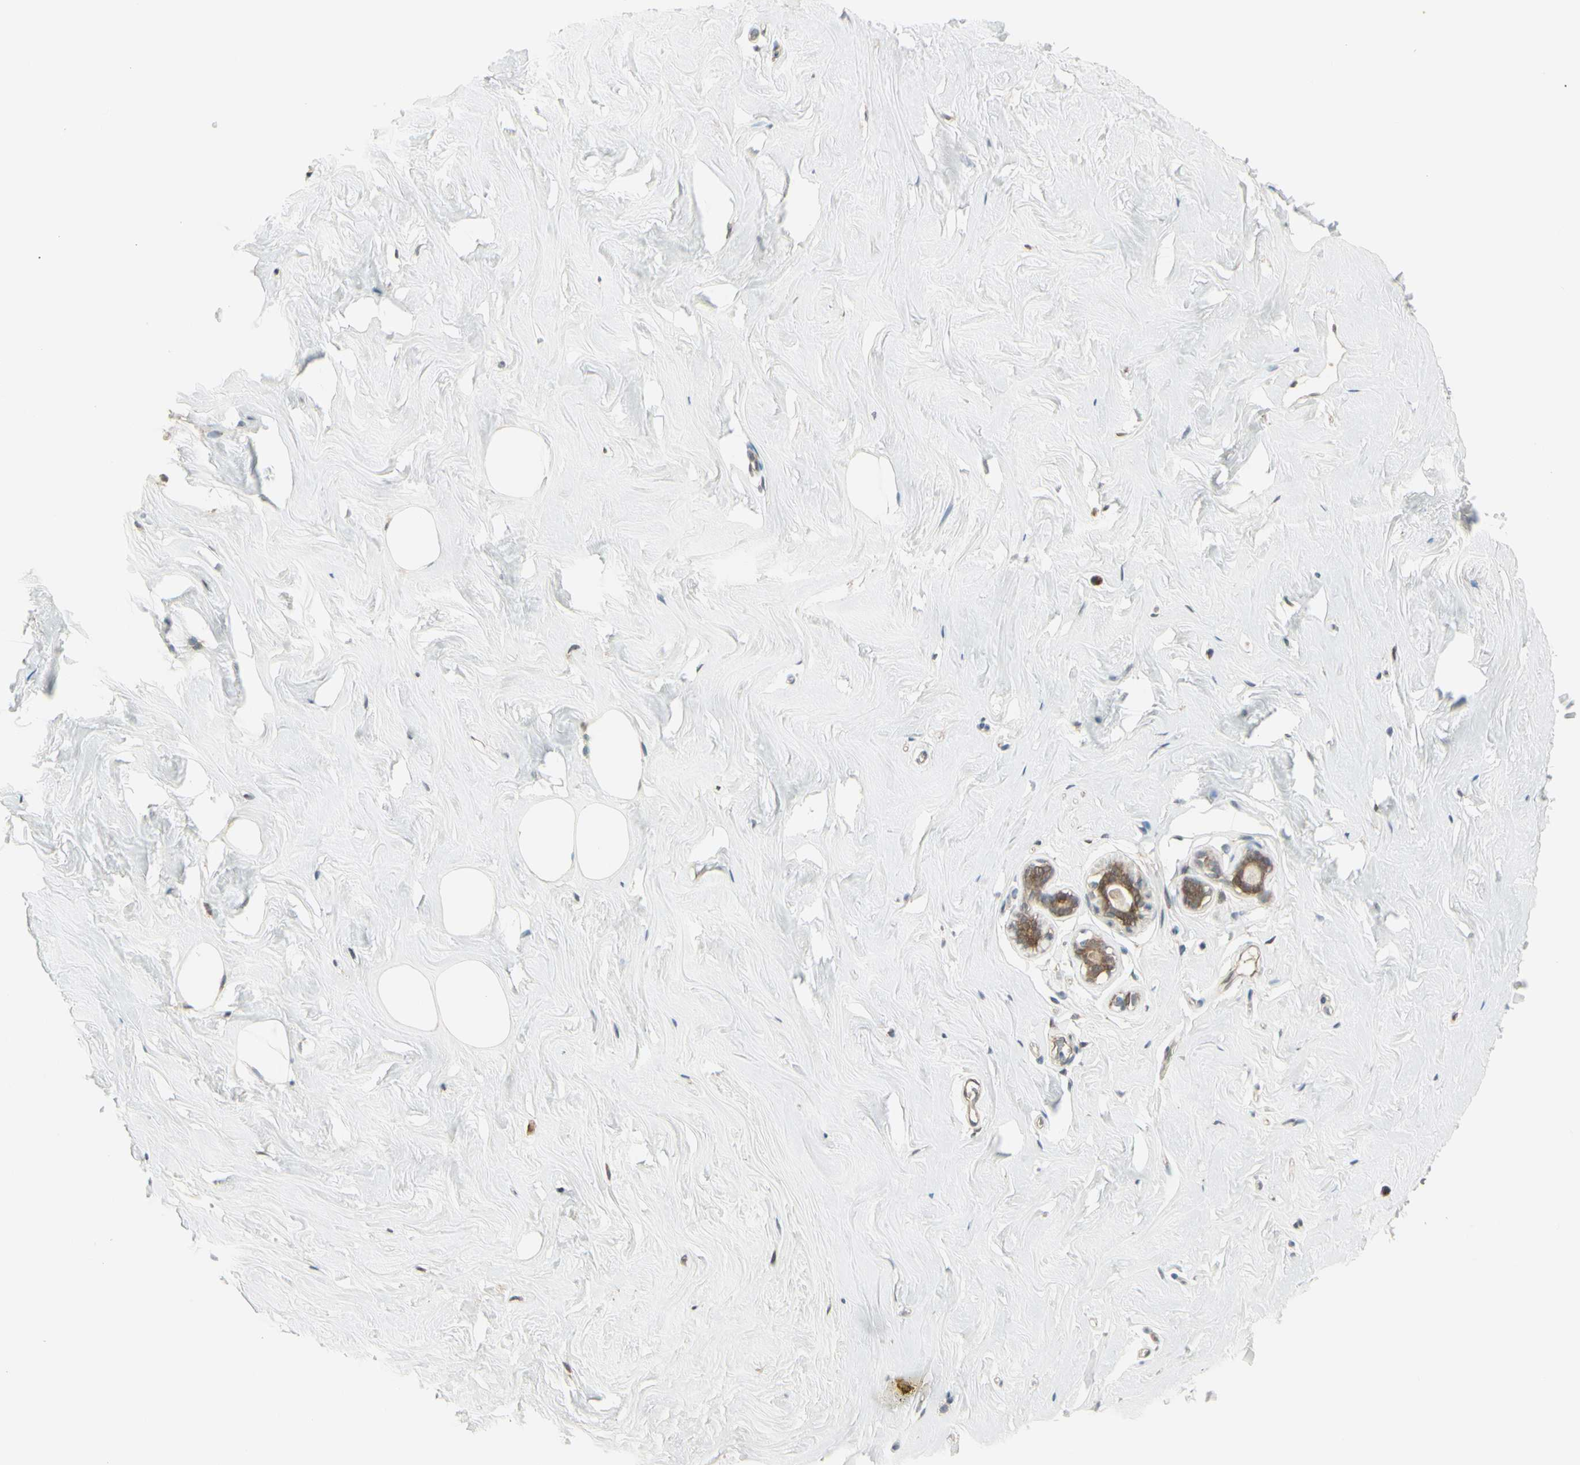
{"staining": {"intensity": "weak", "quantity": ">75%", "location": "cytoplasmic/membranous"}, "tissue": "breast", "cell_type": "Adipocytes", "image_type": "normal", "snomed": [{"axis": "morphology", "description": "Normal tissue, NOS"}, {"axis": "topography", "description": "Breast"}], "caption": "This image exhibits immunohistochemistry (IHC) staining of benign human breast, with low weak cytoplasmic/membranous staining in approximately >75% of adipocytes.", "gene": "NAXD", "patient": {"sex": "female", "age": 75}}